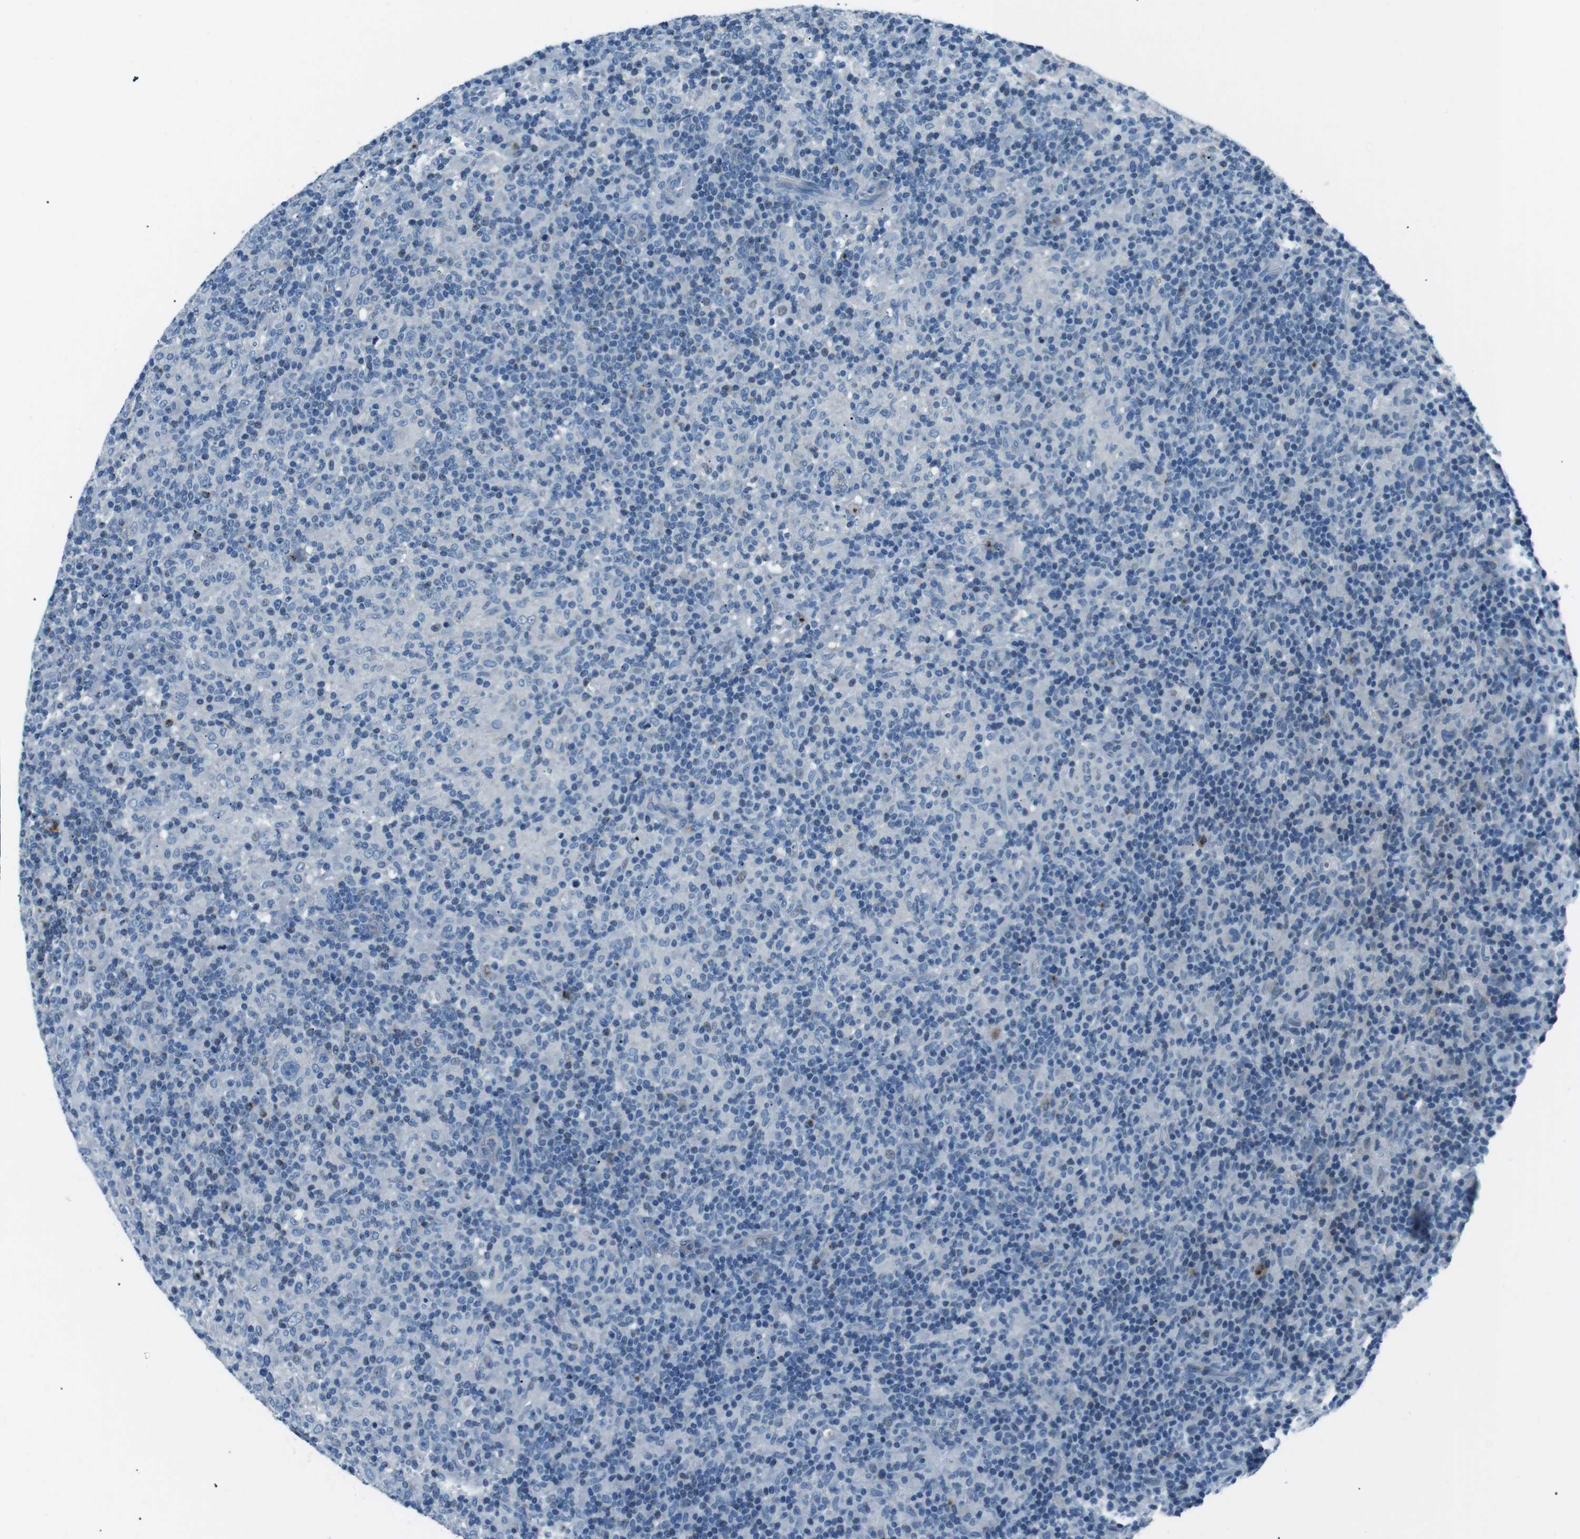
{"staining": {"intensity": "negative", "quantity": "none", "location": "none"}, "tissue": "lymphoma", "cell_type": "Tumor cells", "image_type": "cancer", "snomed": [{"axis": "morphology", "description": "Hodgkin's disease, NOS"}, {"axis": "topography", "description": "Lymph node"}], "caption": "Immunohistochemical staining of lymphoma shows no significant positivity in tumor cells.", "gene": "ST6GAL1", "patient": {"sex": "male", "age": 70}}